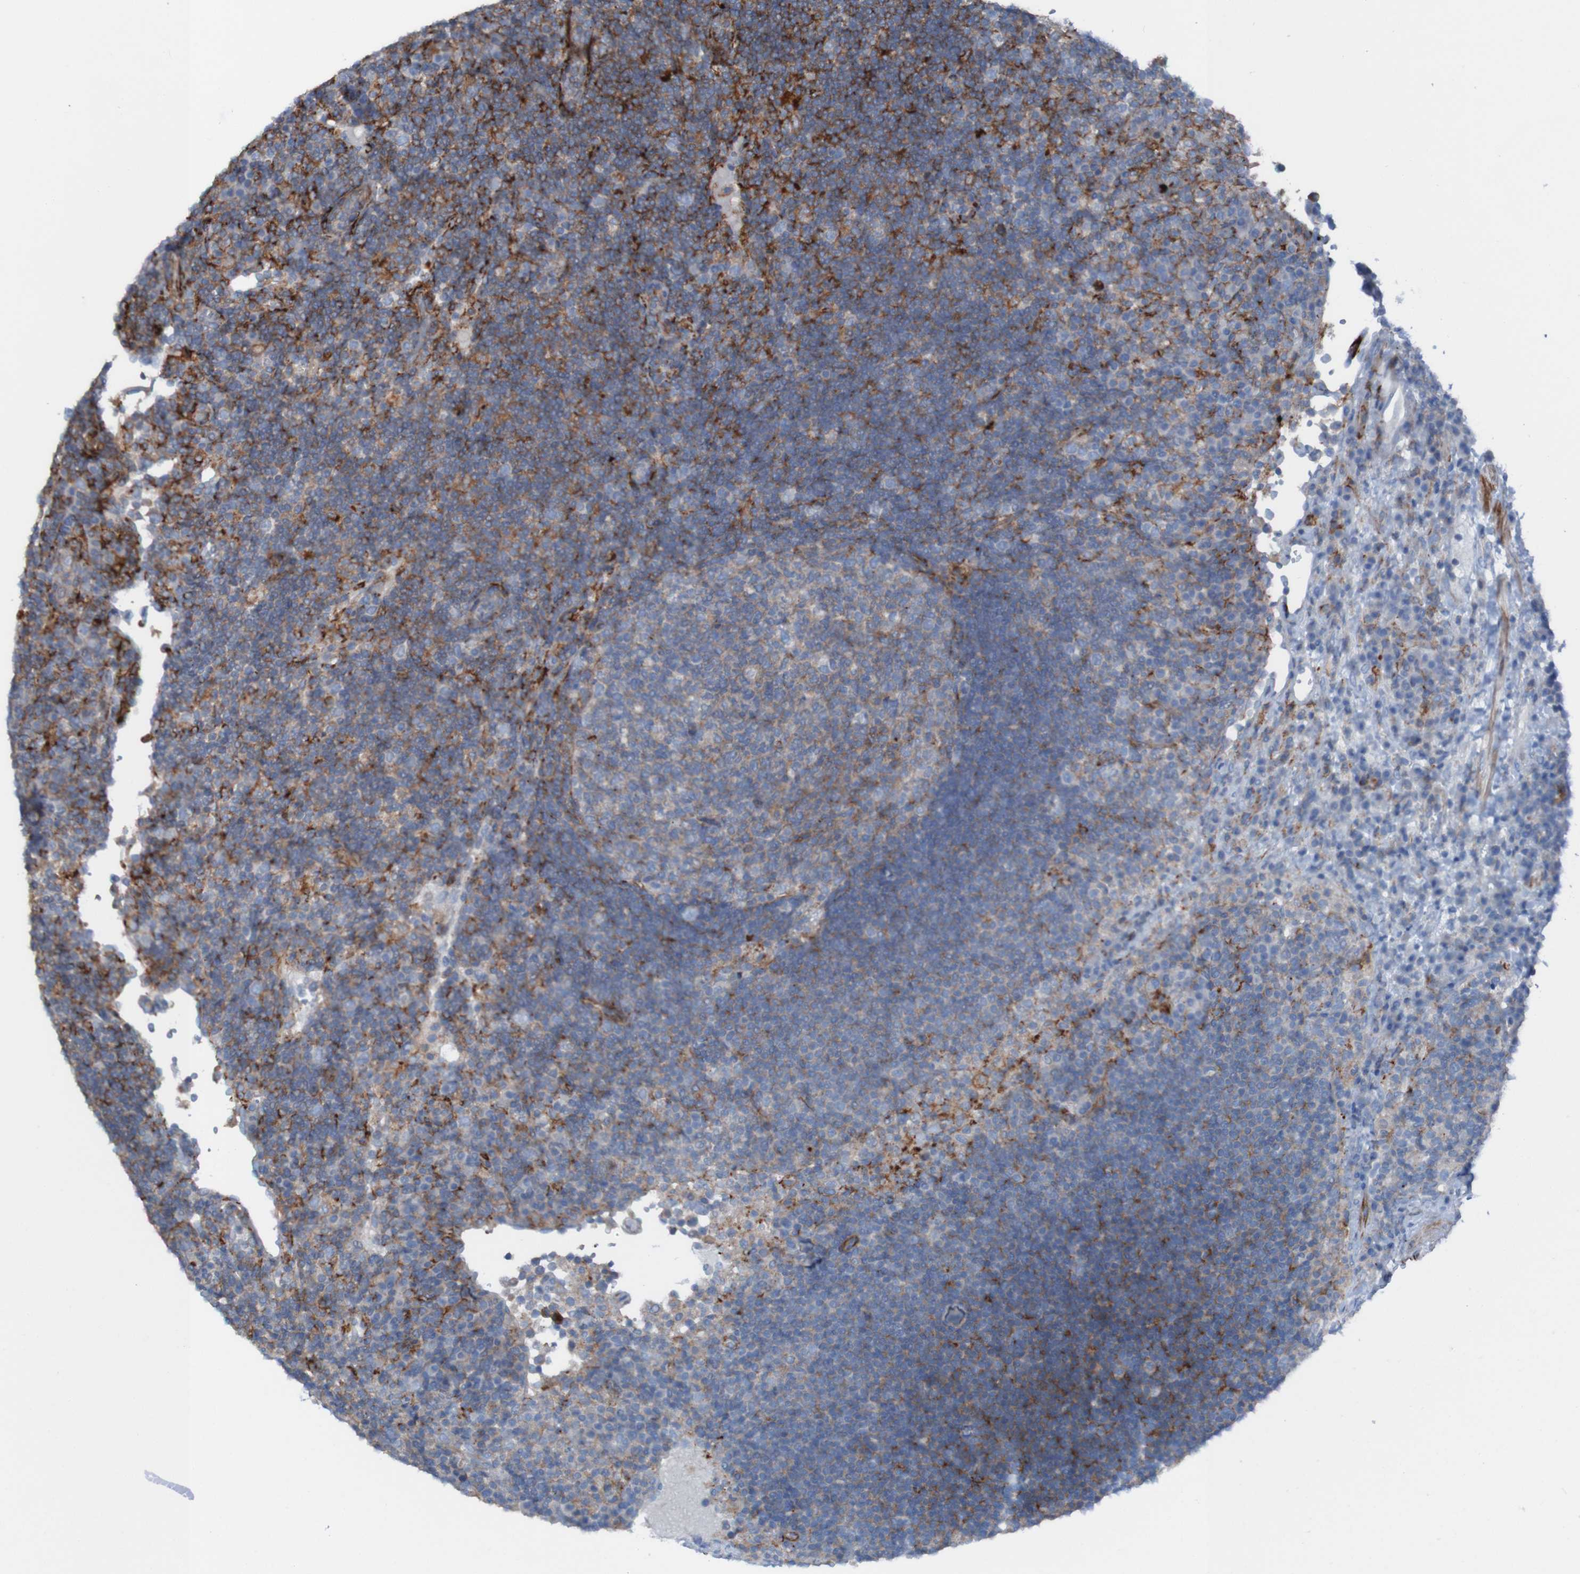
{"staining": {"intensity": "moderate", "quantity": "25%-75%", "location": "cytoplasmic/membranous"}, "tissue": "lymph node", "cell_type": "Germinal center cells", "image_type": "normal", "snomed": [{"axis": "morphology", "description": "Normal tissue, NOS"}, {"axis": "topography", "description": "Lymph node"}], "caption": "IHC (DAB (3,3'-diaminobenzidine)) staining of normal human lymph node exhibits moderate cytoplasmic/membranous protein expression in approximately 25%-75% of germinal center cells.", "gene": "RNF182", "patient": {"sex": "female", "age": 53}}